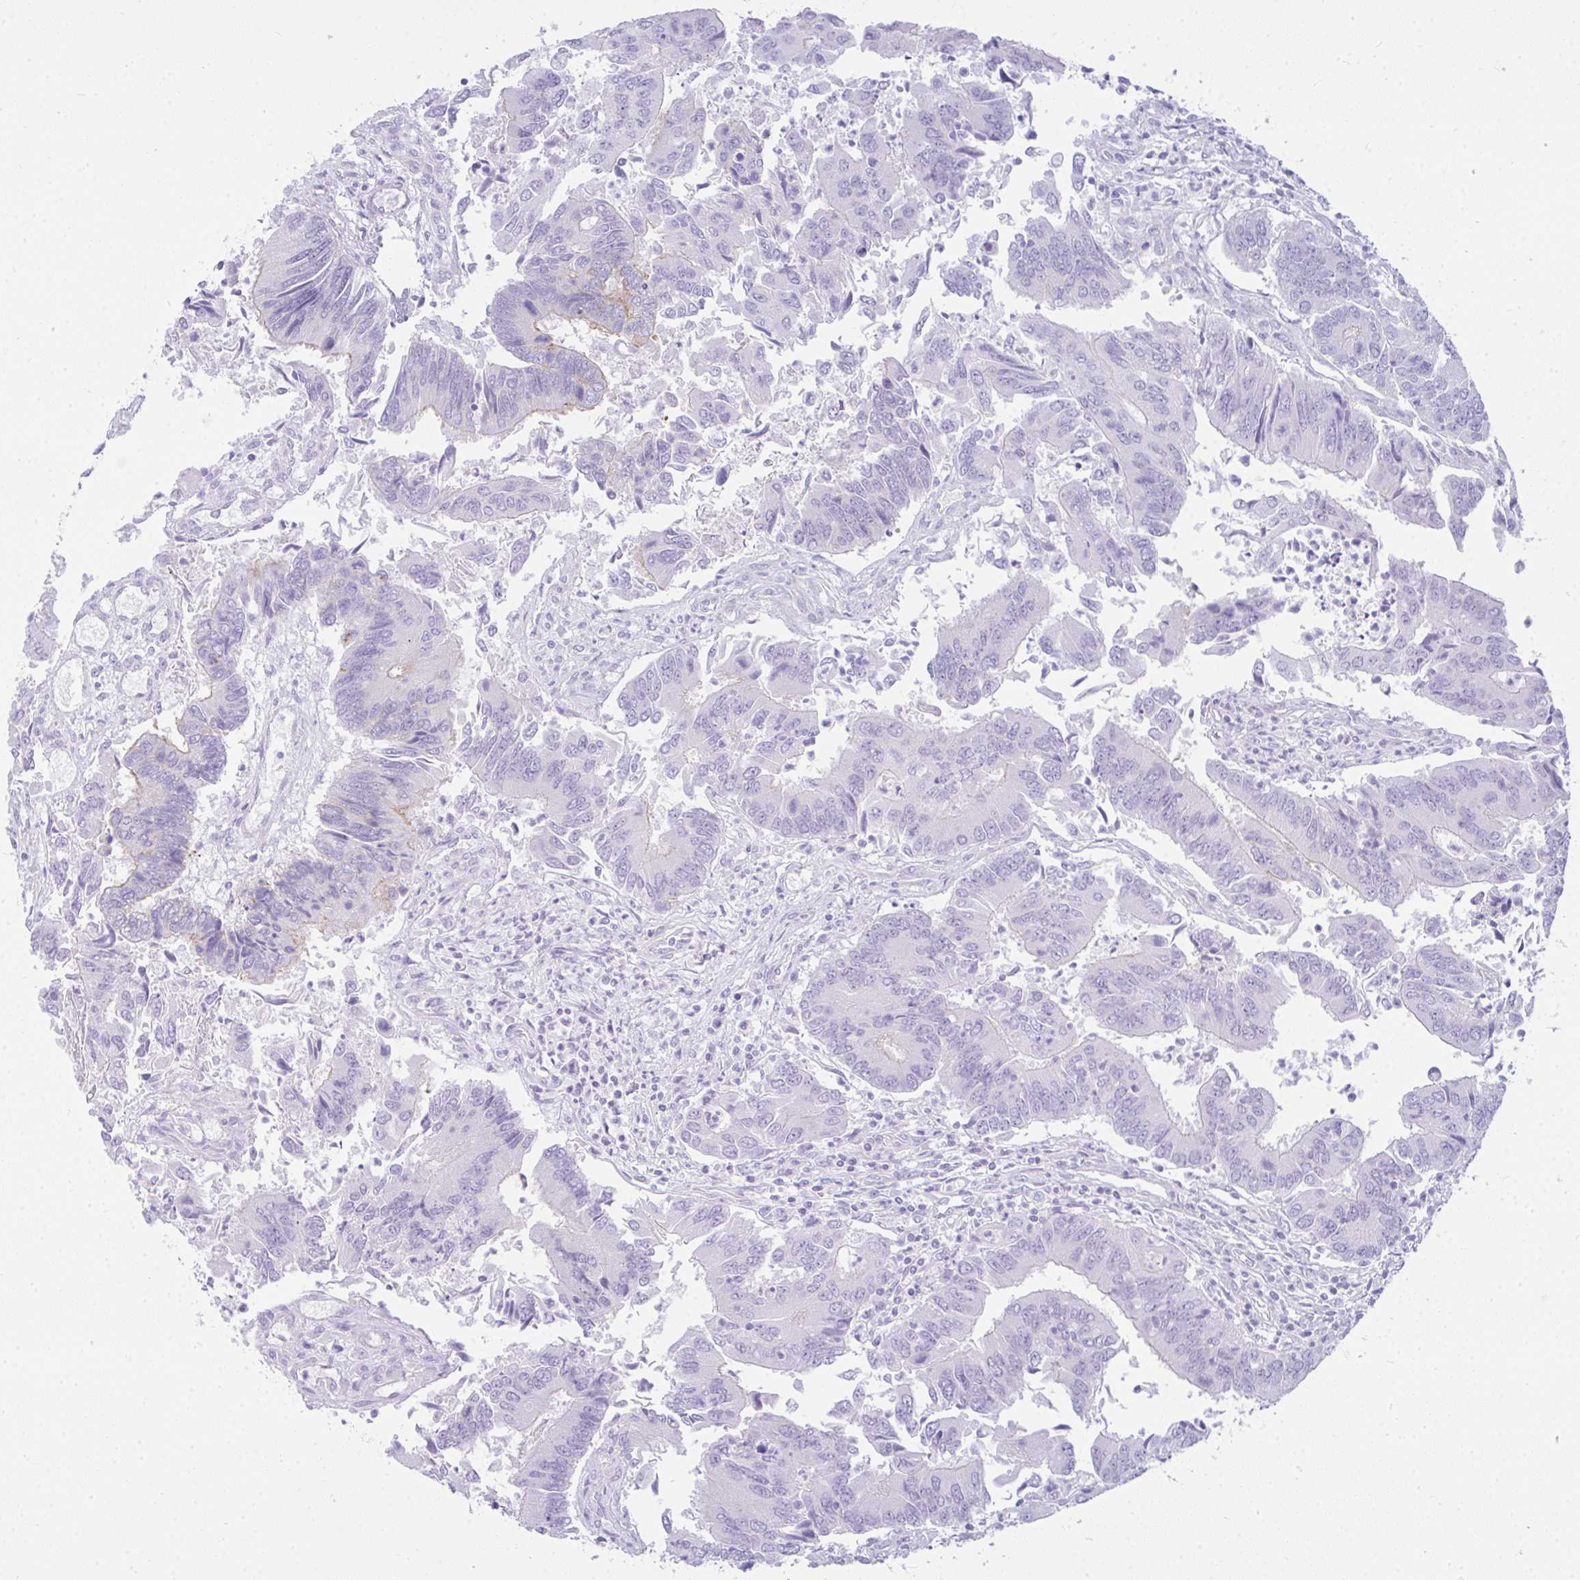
{"staining": {"intensity": "negative", "quantity": "none", "location": "none"}, "tissue": "colorectal cancer", "cell_type": "Tumor cells", "image_type": "cancer", "snomed": [{"axis": "morphology", "description": "Adenocarcinoma, NOS"}, {"axis": "topography", "description": "Colon"}], "caption": "This is an IHC image of human colorectal adenocarcinoma. There is no positivity in tumor cells.", "gene": "RASL10A", "patient": {"sex": "female", "age": 67}}